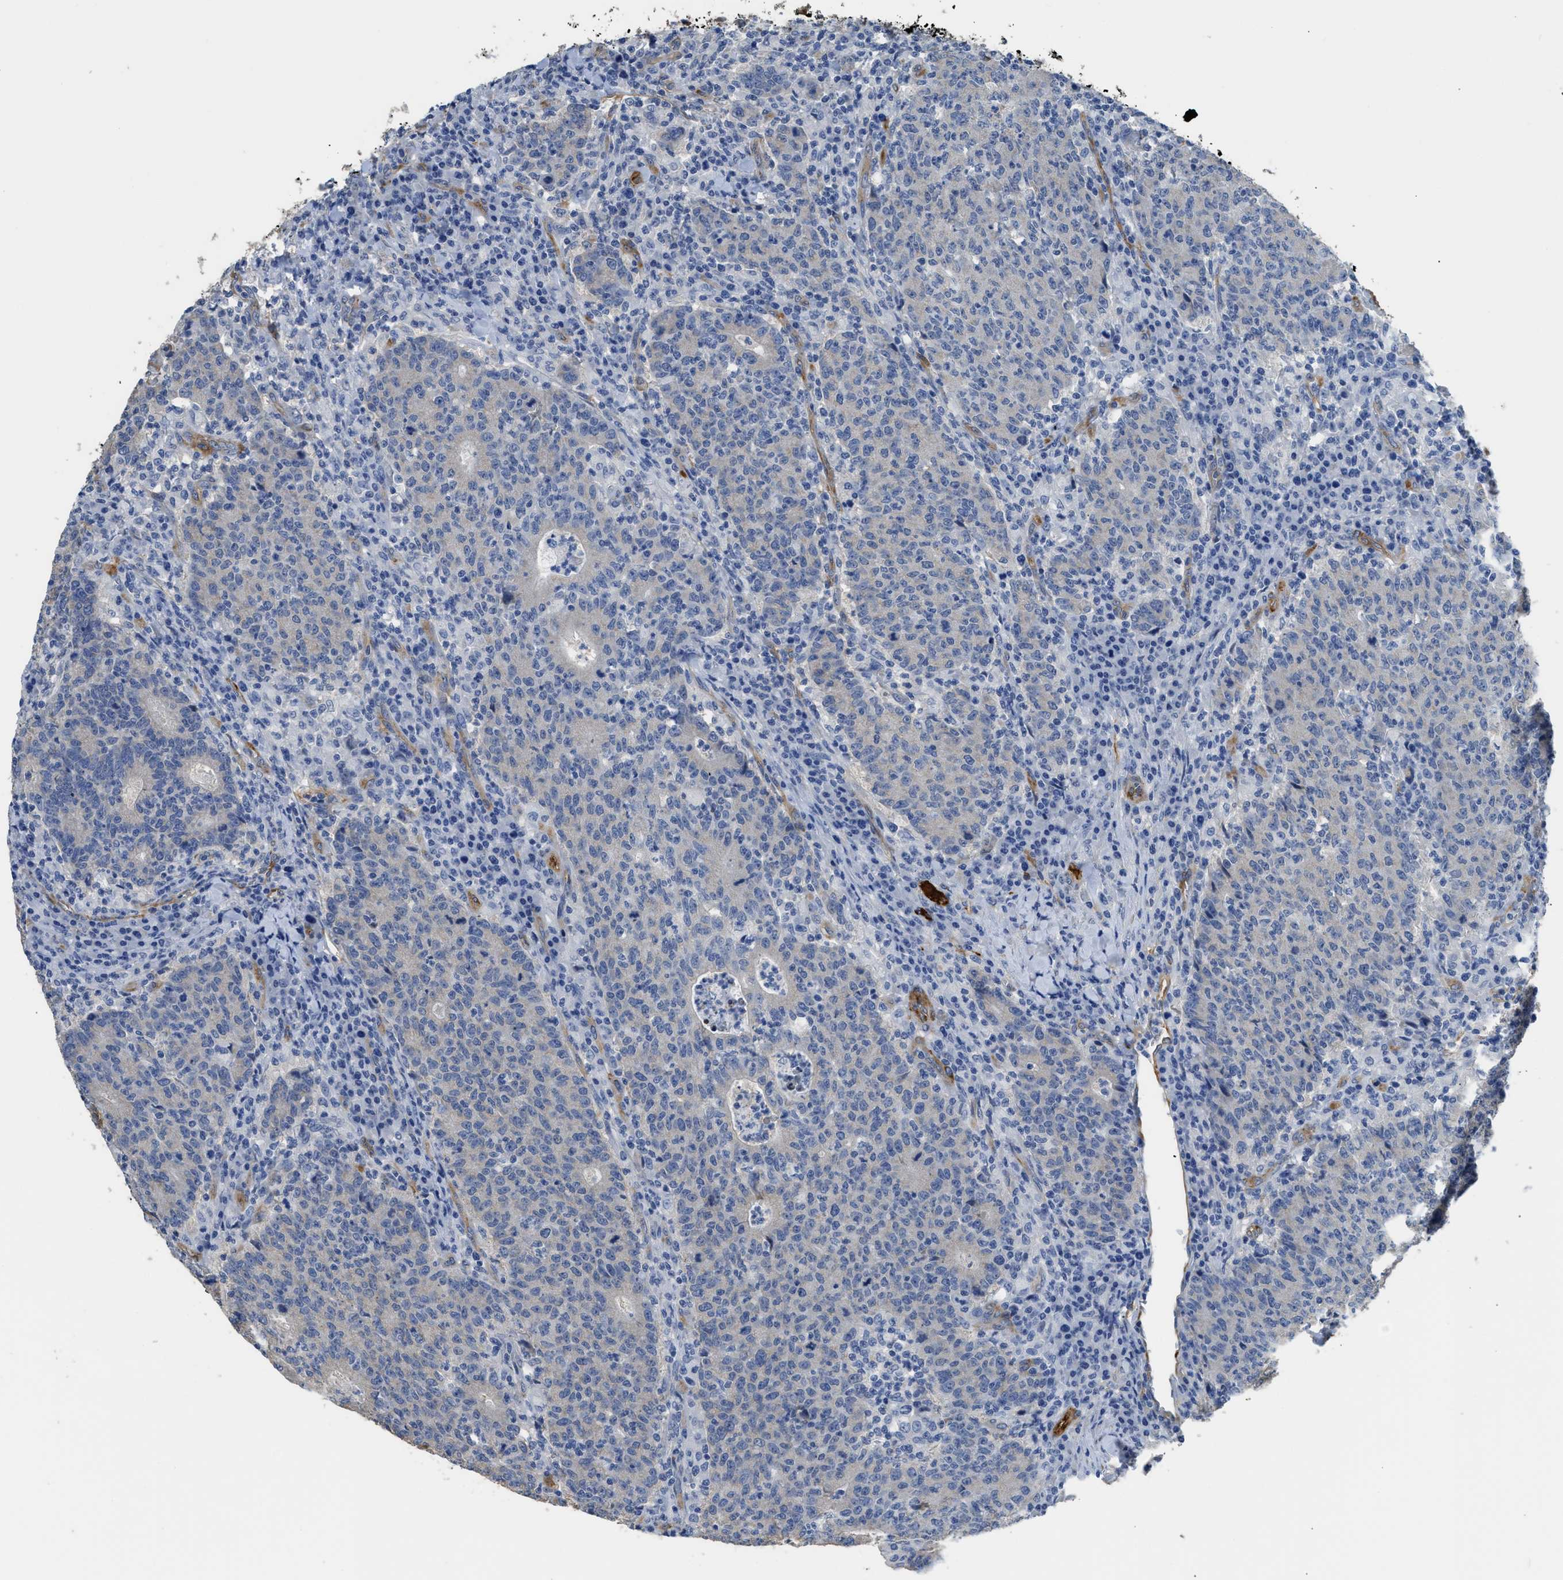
{"staining": {"intensity": "negative", "quantity": "none", "location": "none"}, "tissue": "colorectal cancer", "cell_type": "Tumor cells", "image_type": "cancer", "snomed": [{"axis": "morphology", "description": "Adenocarcinoma, NOS"}, {"axis": "topography", "description": "Colon"}], "caption": "IHC photomicrograph of neoplastic tissue: human adenocarcinoma (colorectal) stained with DAB (3,3'-diaminobenzidine) reveals no significant protein positivity in tumor cells.", "gene": "ZSWIM5", "patient": {"sex": "female", "age": 75}}